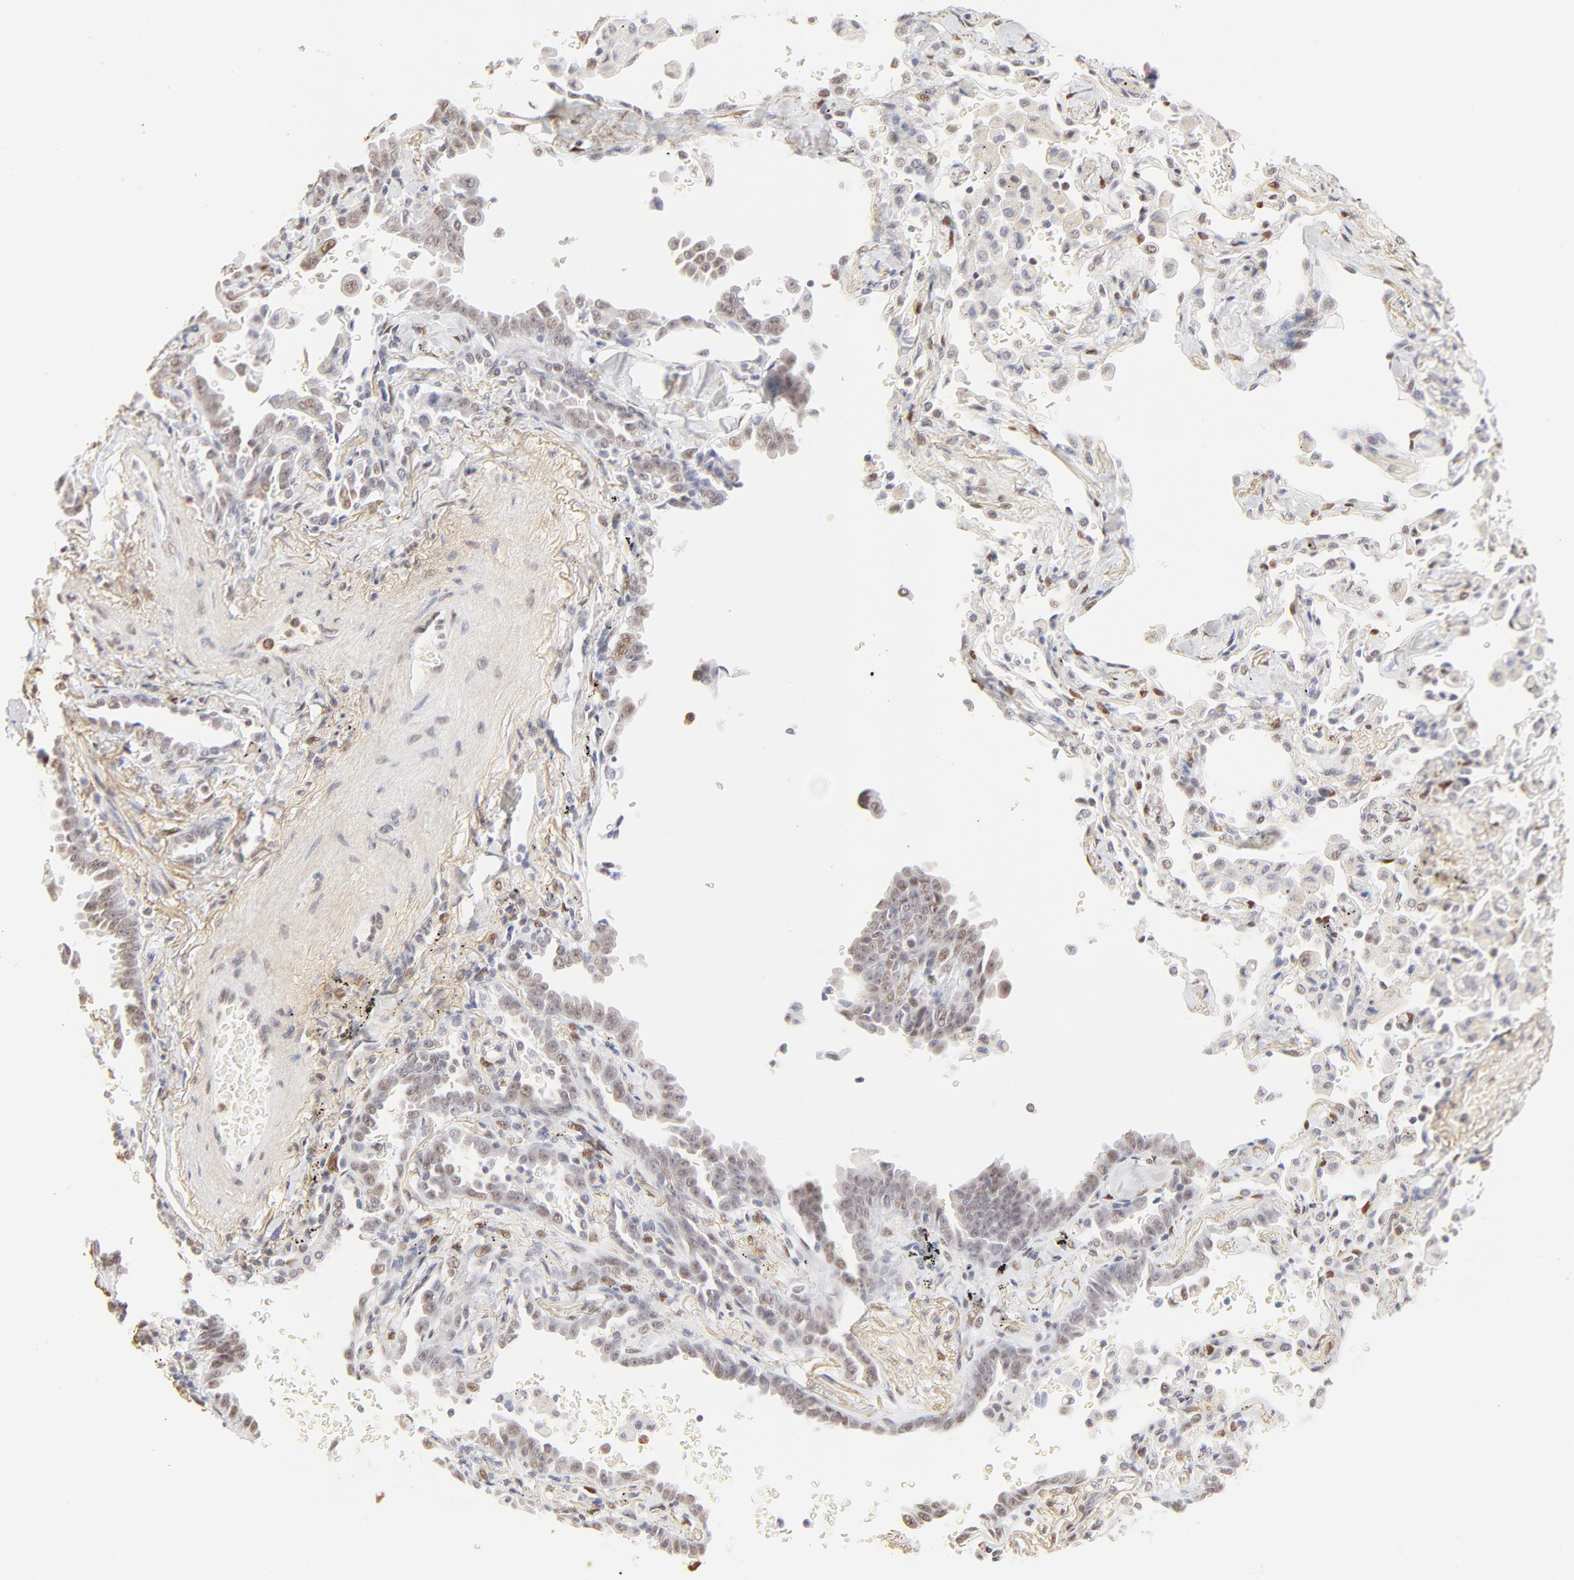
{"staining": {"intensity": "weak", "quantity": "25%-75%", "location": "nuclear"}, "tissue": "lung cancer", "cell_type": "Tumor cells", "image_type": "cancer", "snomed": [{"axis": "morphology", "description": "Adenocarcinoma, NOS"}, {"axis": "topography", "description": "Lung"}], "caption": "A histopathology image showing weak nuclear staining in about 25%-75% of tumor cells in lung cancer (adenocarcinoma), as visualized by brown immunohistochemical staining.", "gene": "PBX1", "patient": {"sex": "female", "age": 64}}